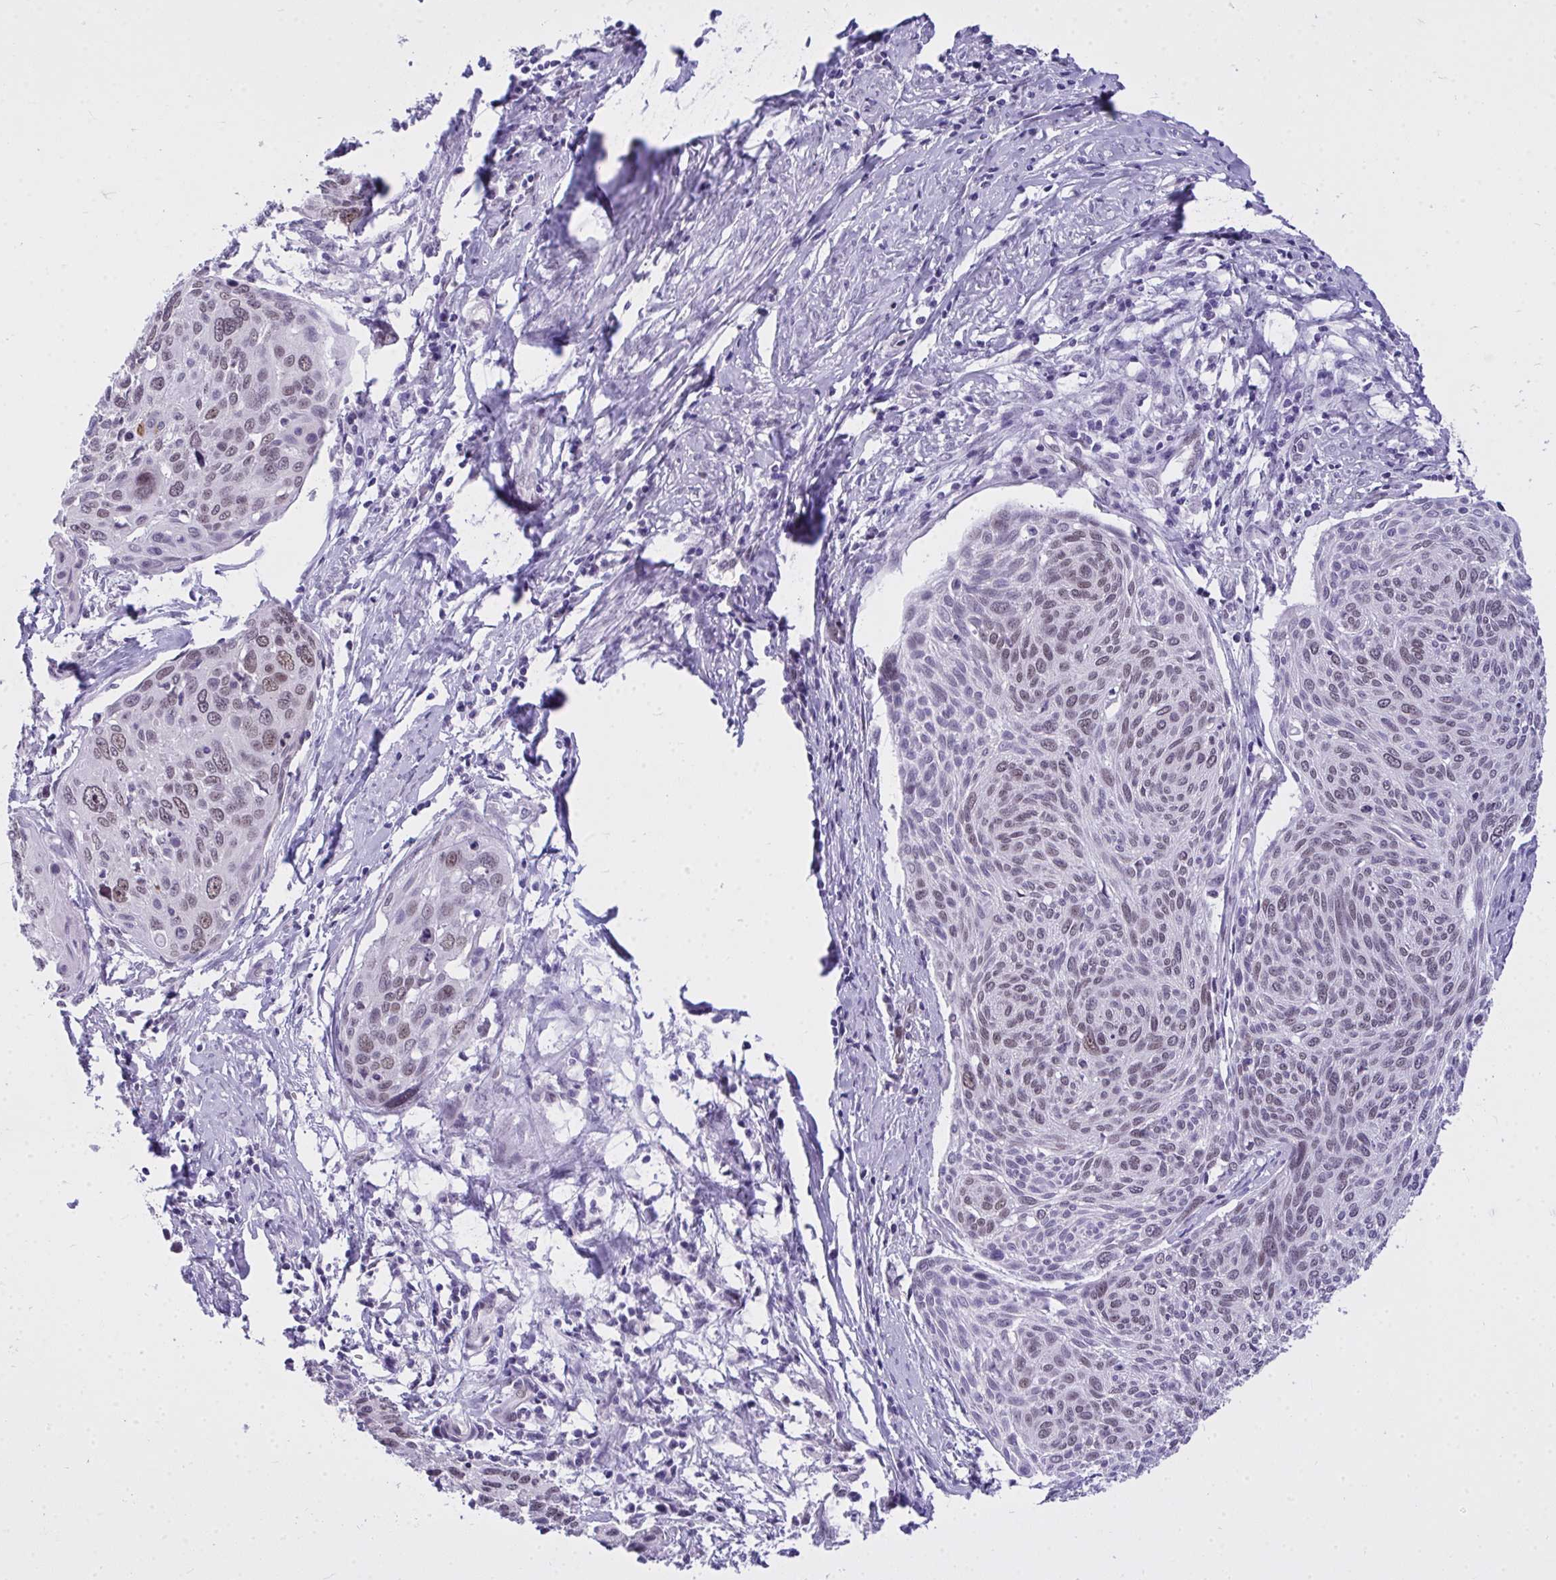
{"staining": {"intensity": "weak", "quantity": "<25%", "location": "nuclear"}, "tissue": "cervical cancer", "cell_type": "Tumor cells", "image_type": "cancer", "snomed": [{"axis": "morphology", "description": "Squamous cell carcinoma, NOS"}, {"axis": "topography", "description": "Cervix"}], "caption": "Immunohistochemistry (IHC) photomicrograph of human cervical squamous cell carcinoma stained for a protein (brown), which shows no staining in tumor cells.", "gene": "TEAD4", "patient": {"sex": "female", "age": 49}}